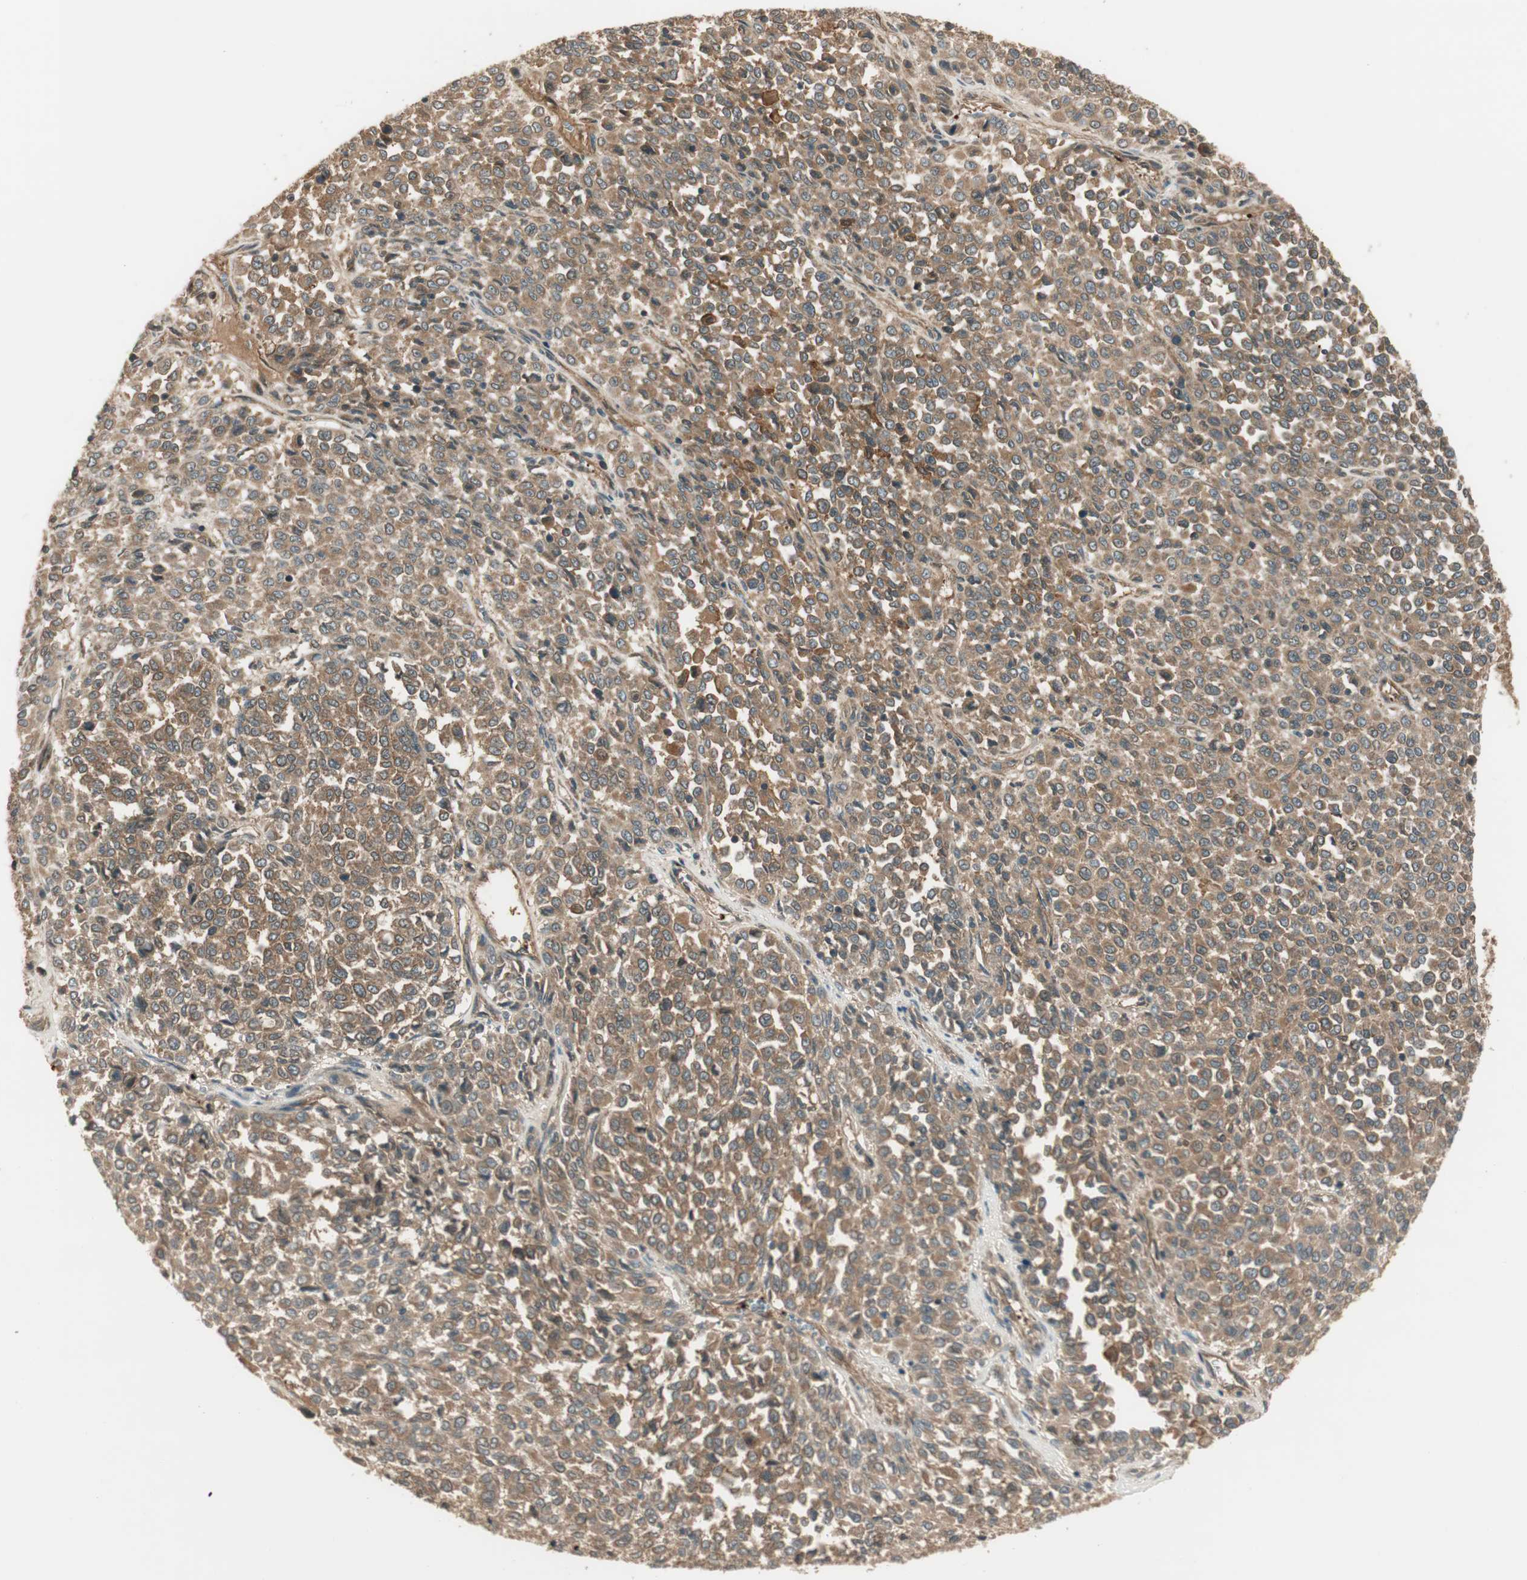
{"staining": {"intensity": "moderate", "quantity": ">75%", "location": "cytoplasmic/membranous"}, "tissue": "melanoma", "cell_type": "Tumor cells", "image_type": "cancer", "snomed": [{"axis": "morphology", "description": "Malignant melanoma, Metastatic site"}, {"axis": "topography", "description": "Pancreas"}], "caption": "Immunohistochemistry (IHC) image of malignant melanoma (metastatic site) stained for a protein (brown), which displays medium levels of moderate cytoplasmic/membranous expression in about >75% of tumor cells.", "gene": "PFDN5", "patient": {"sex": "female", "age": 30}}